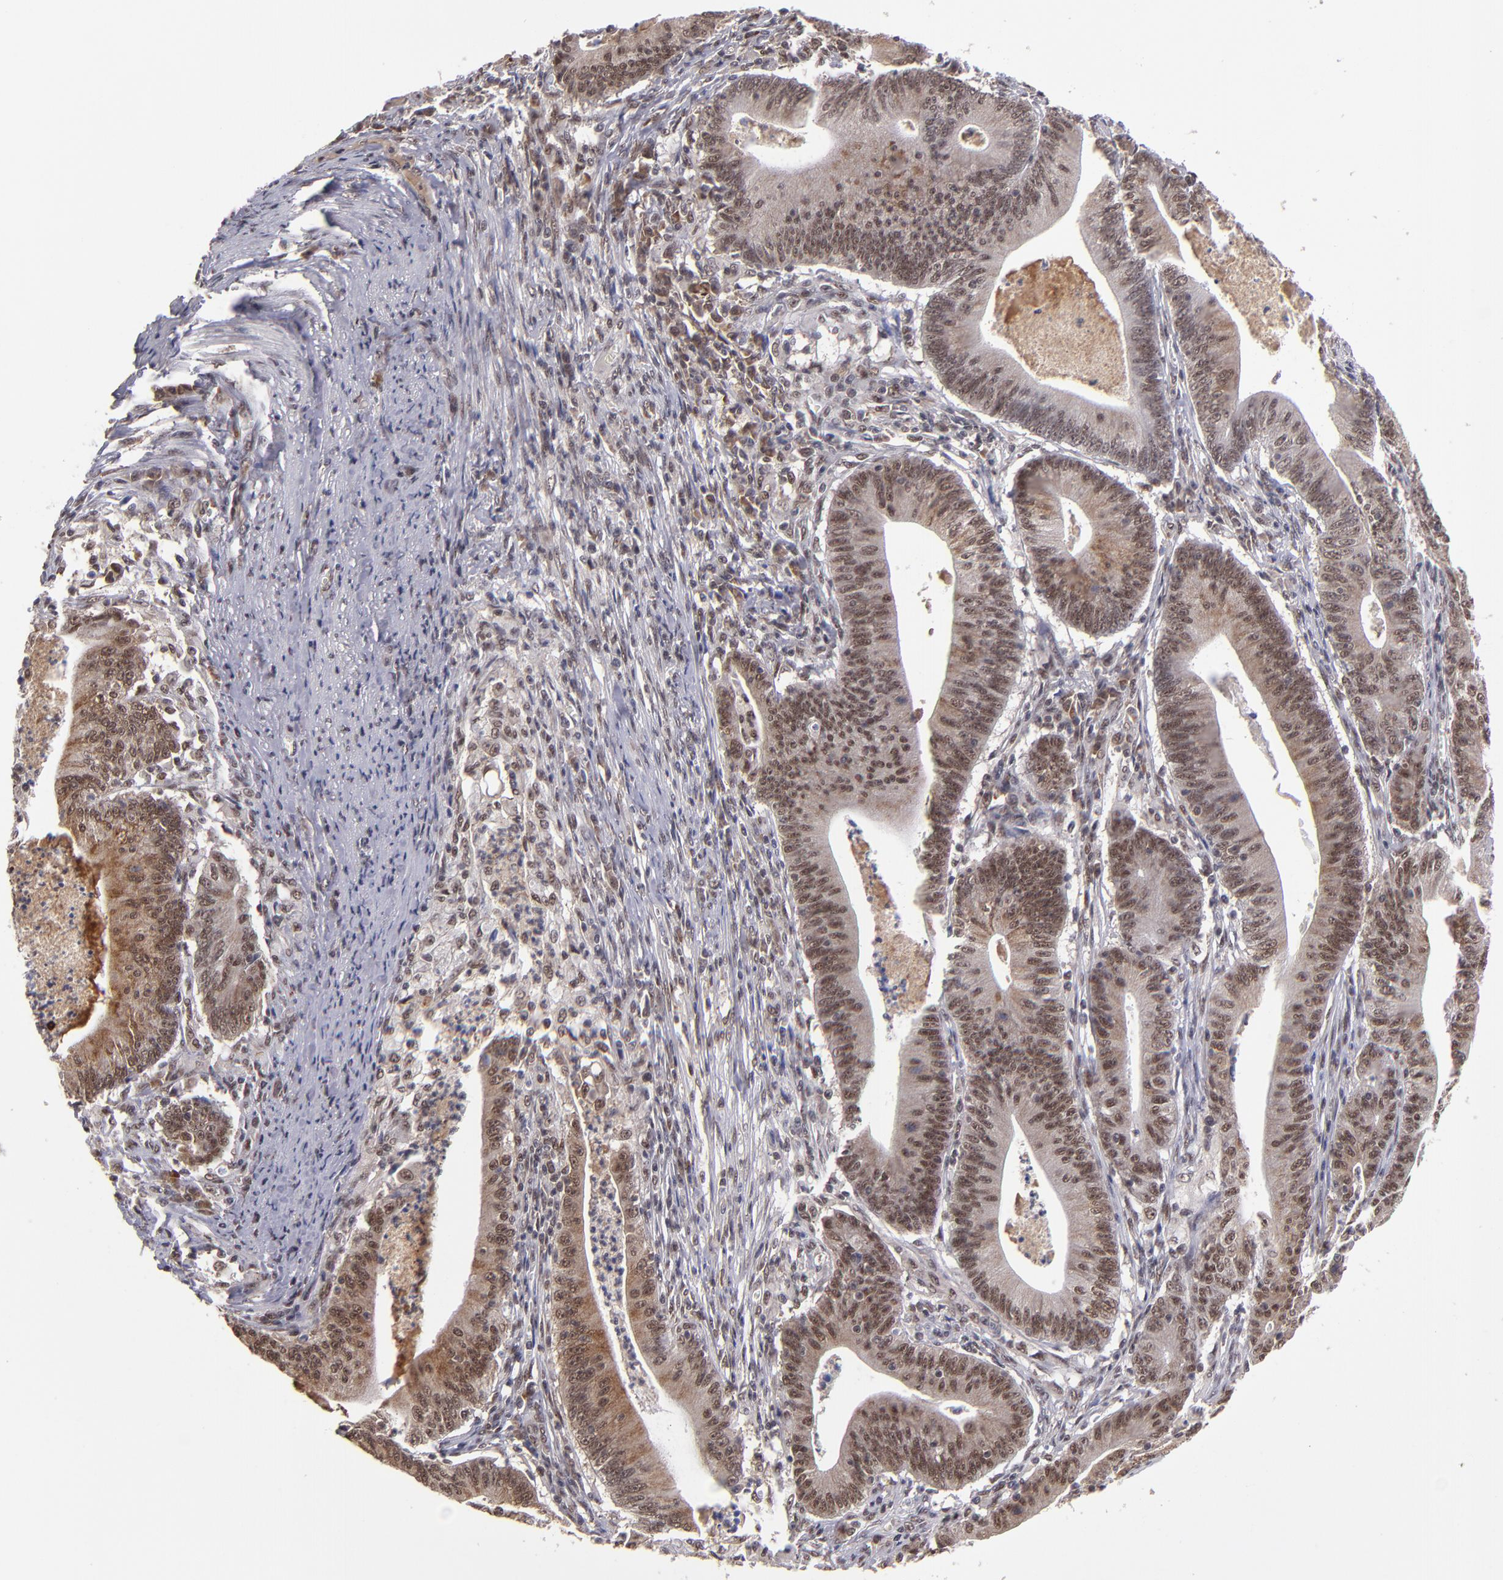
{"staining": {"intensity": "moderate", "quantity": ">75%", "location": "nuclear"}, "tissue": "stomach cancer", "cell_type": "Tumor cells", "image_type": "cancer", "snomed": [{"axis": "morphology", "description": "Adenocarcinoma, NOS"}, {"axis": "topography", "description": "Stomach, lower"}], "caption": "Immunohistochemical staining of stomach adenocarcinoma demonstrates medium levels of moderate nuclear expression in about >75% of tumor cells. The staining is performed using DAB (3,3'-diaminobenzidine) brown chromogen to label protein expression. The nuclei are counter-stained blue using hematoxylin.", "gene": "EP300", "patient": {"sex": "female", "age": 86}}